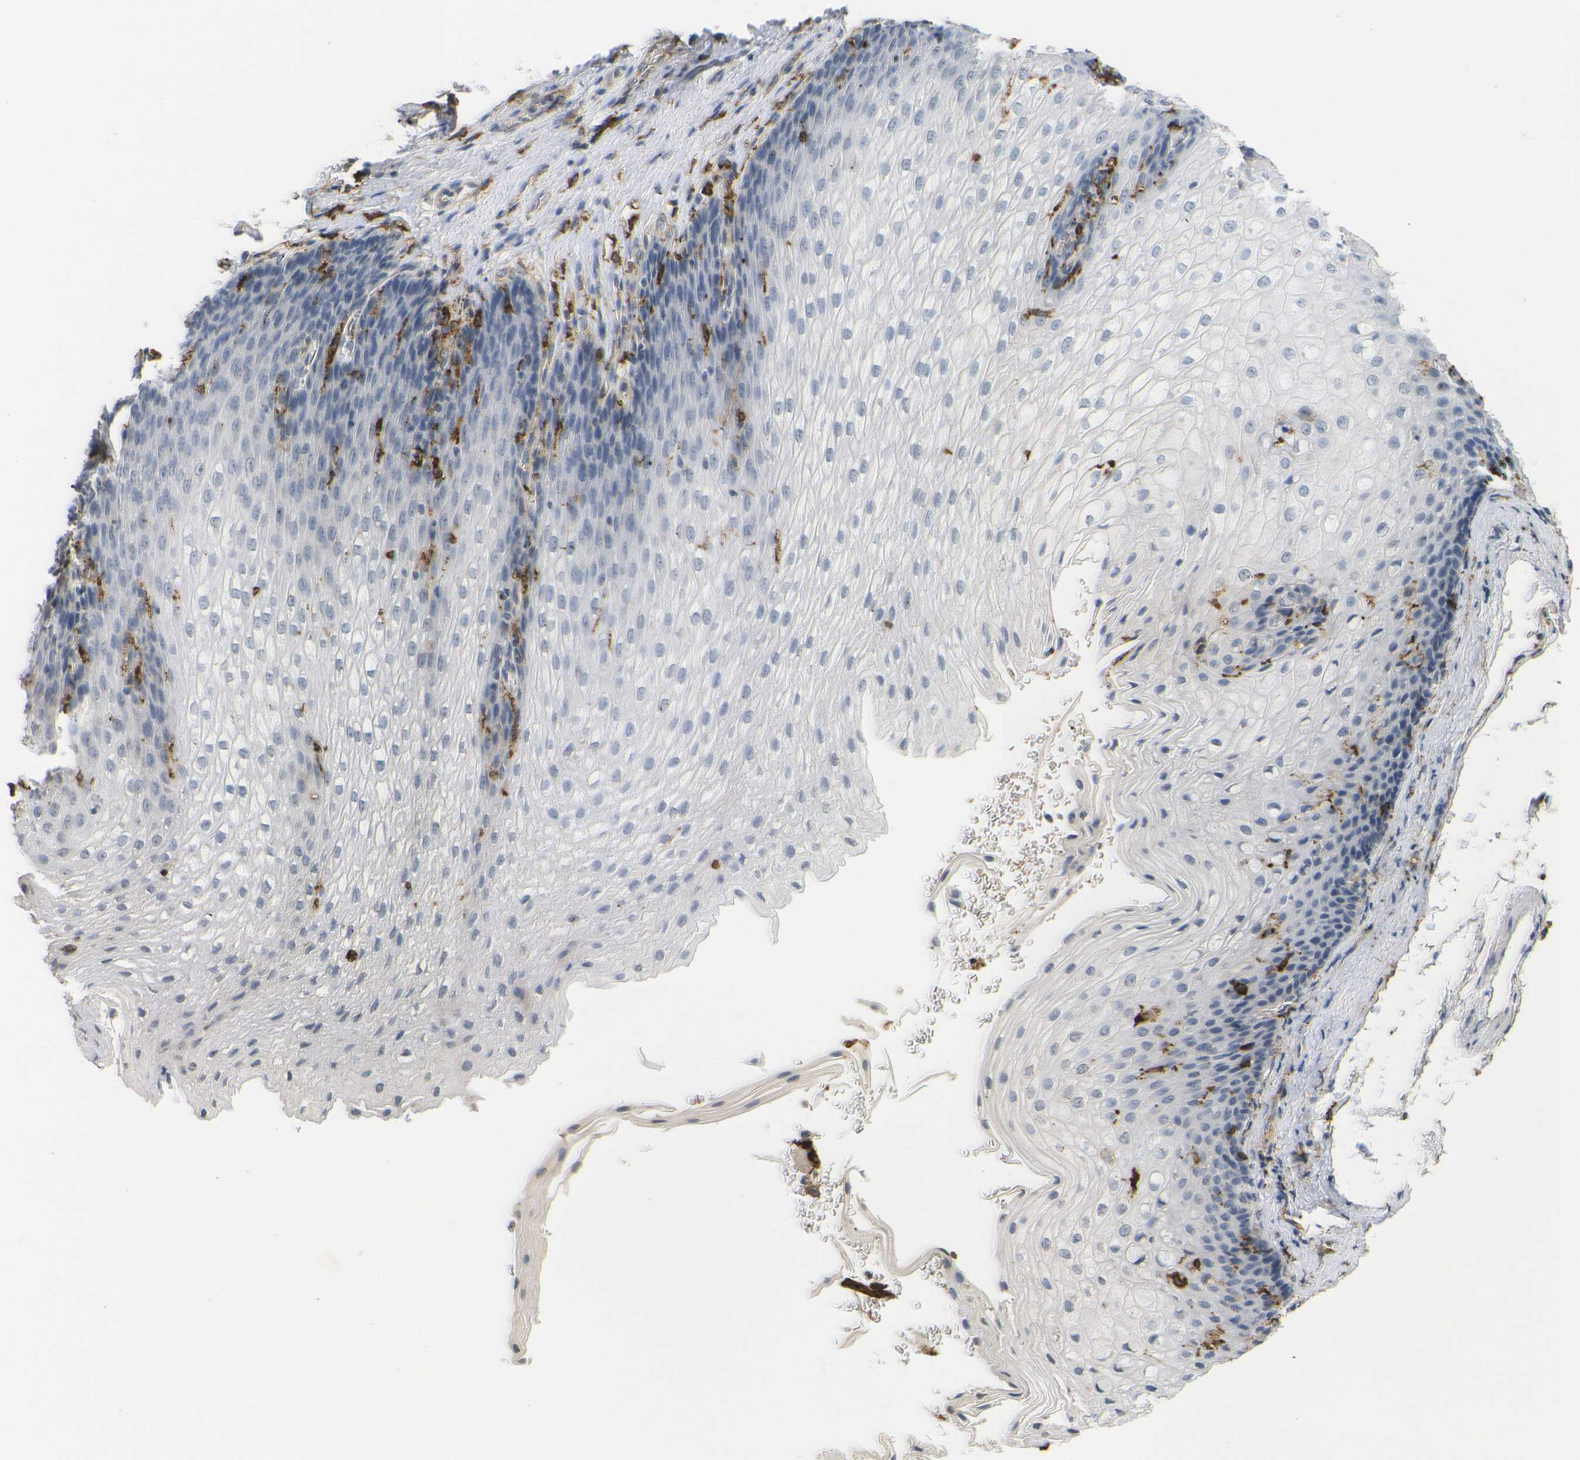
{"staining": {"intensity": "negative", "quantity": "none", "location": "none"}, "tissue": "esophagus", "cell_type": "Squamous epithelial cells", "image_type": "normal", "snomed": [{"axis": "morphology", "description": "Normal tissue, NOS"}, {"axis": "topography", "description": "Esophagus"}], "caption": "A high-resolution histopathology image shows immunohistochemistry staining of benign esophagus, which reveals no significant expression in squamous epithelial cells.", "gene": "HLA", "patient": {"sex": "male", "age": 48}}